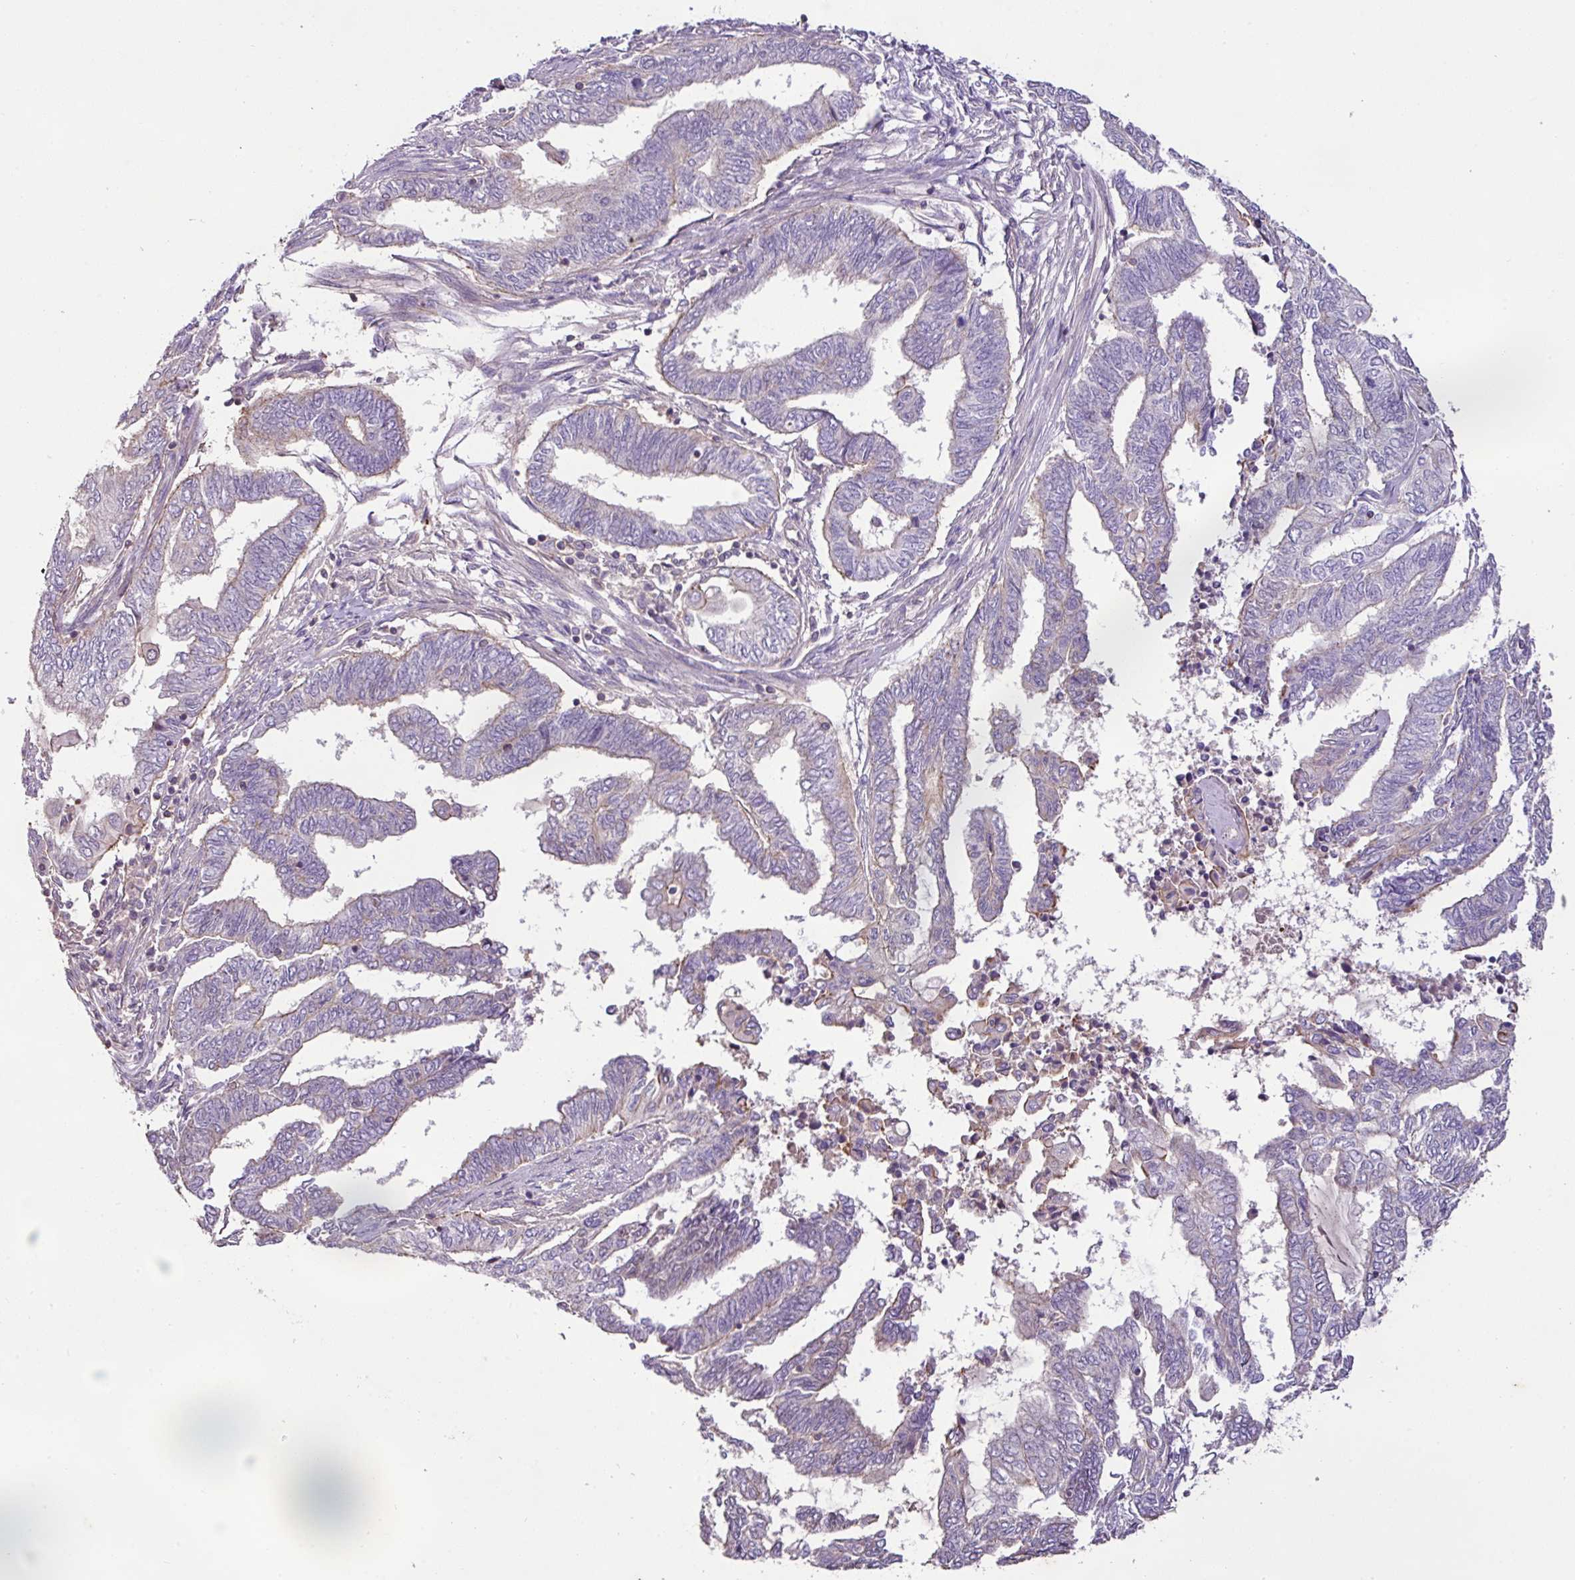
{"staining": {"intensity": "negative", "quantity": "none", "location": "none"}, "tissue": "endometrial cancer", "cell_type": "Tumor cells", "image_type": "cancer", "snomed": [{"axis": "morphology", "description": "Adenocarcinoma, NOS"}, {"axis": "topography", "description": "Uterus"}, {"axis": "topography", "description": "Endometrium"}], "caption": "DAB immunohistochemical staining of human adenocarcinoma (endometrial) exhibits no significant staining in tumor cells.", "gene": "AGR3", "patient": {"sex": "female", "age": 70}}